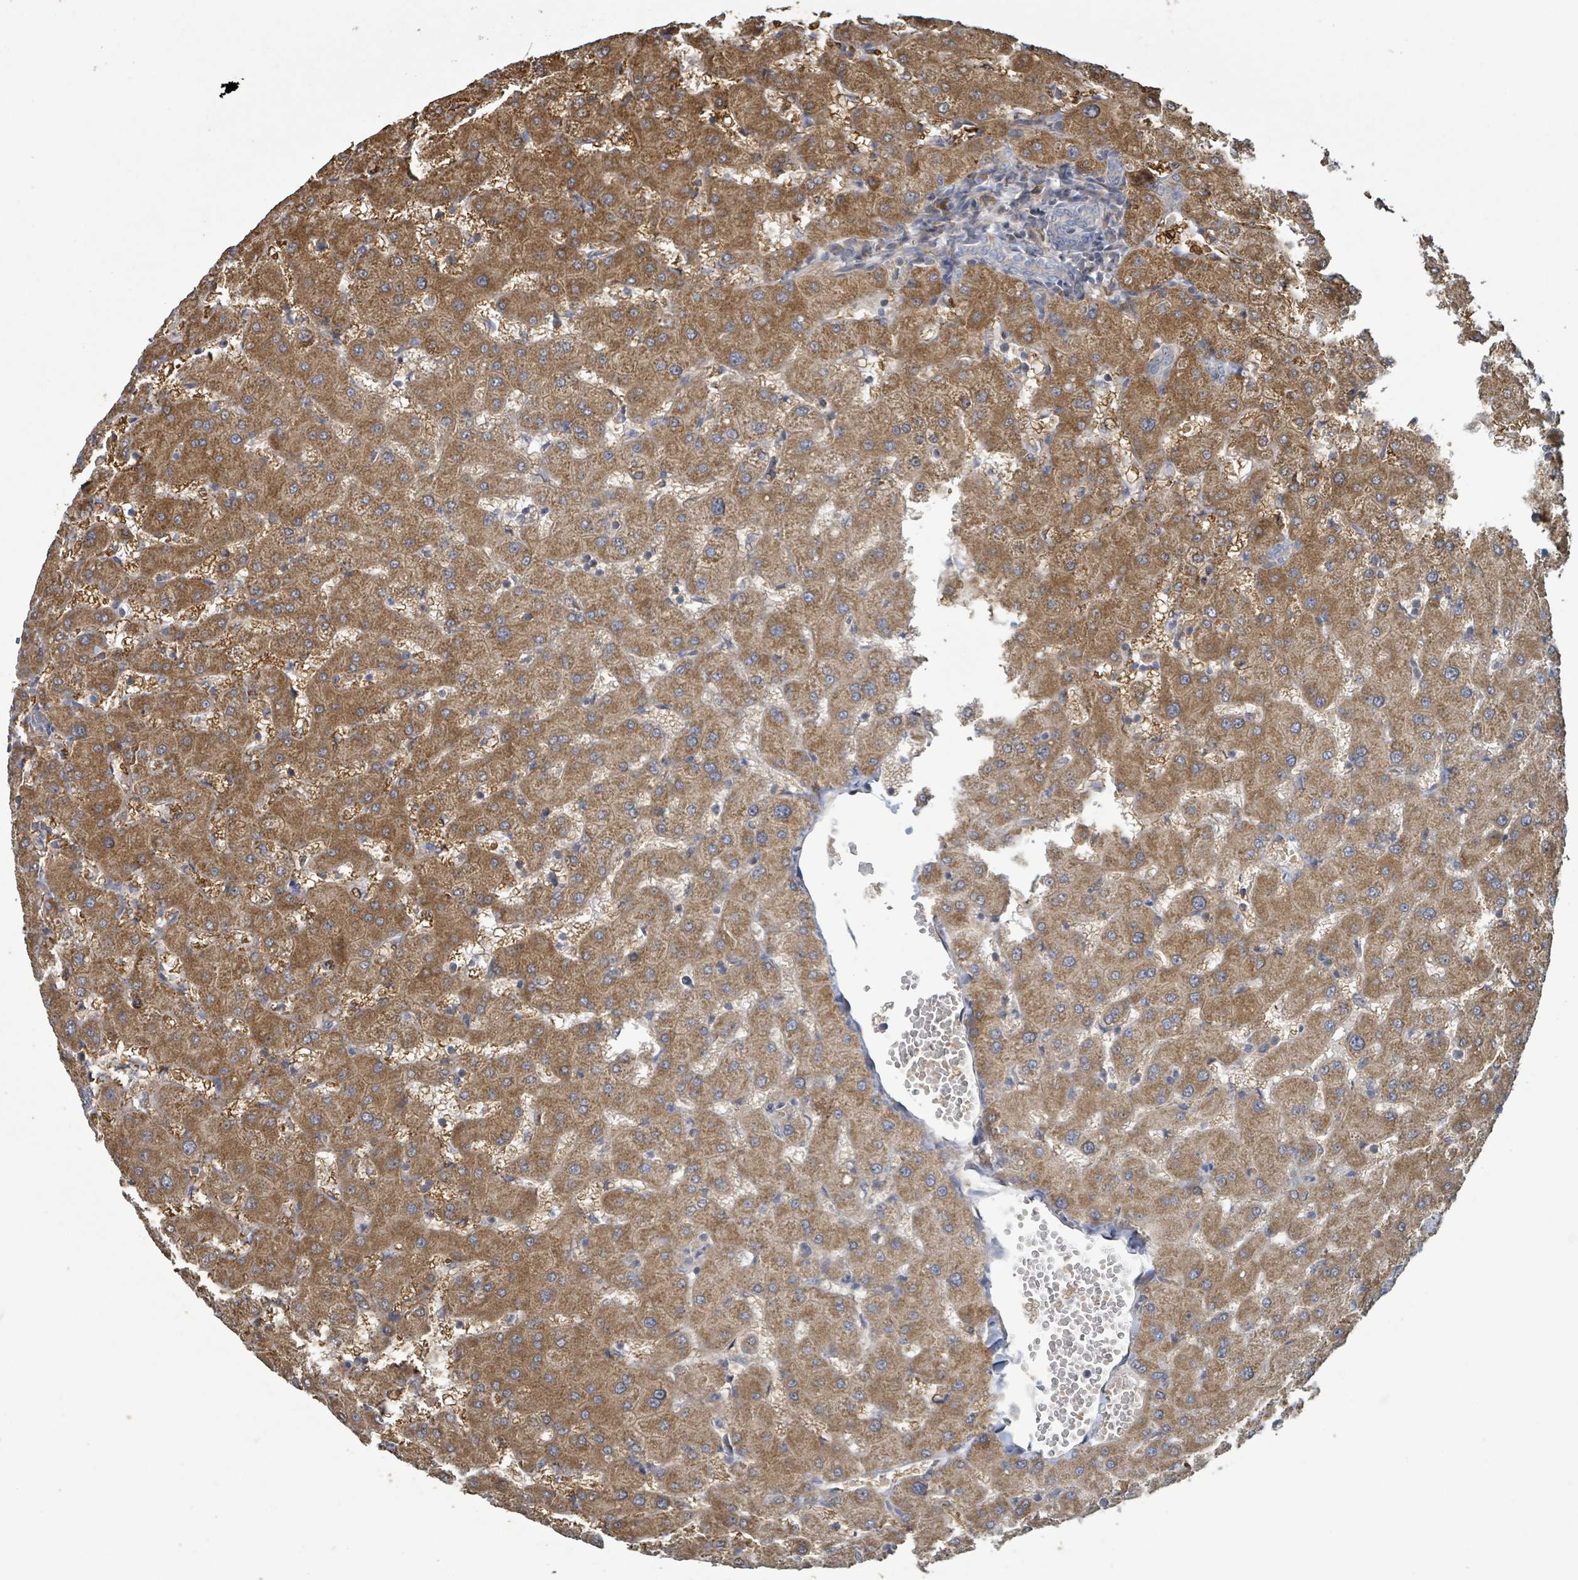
{"staining": {"intensity": "negative", "quantity": "none", "location": "none"}, "tissue": "liver", "cell_type": "Cholangiocytes", "image_type": "normal", "snomed": [{"axis": "morphology", "description": "Normal tissue, NOS"}, {"axis": "topography", "description": "Liver"}], "caption": "Cholangiocytes are negative for brown protein staining in normal liver. The staining was performed using DAB (3,3'-diaminobenzidine) to visualize the protein expression in brown, while the nuclei were stained in blue with hematoxylin (Magnification: 20x).", "gene": "RPL32", "patient": {"sex": "female", "age": 63}}